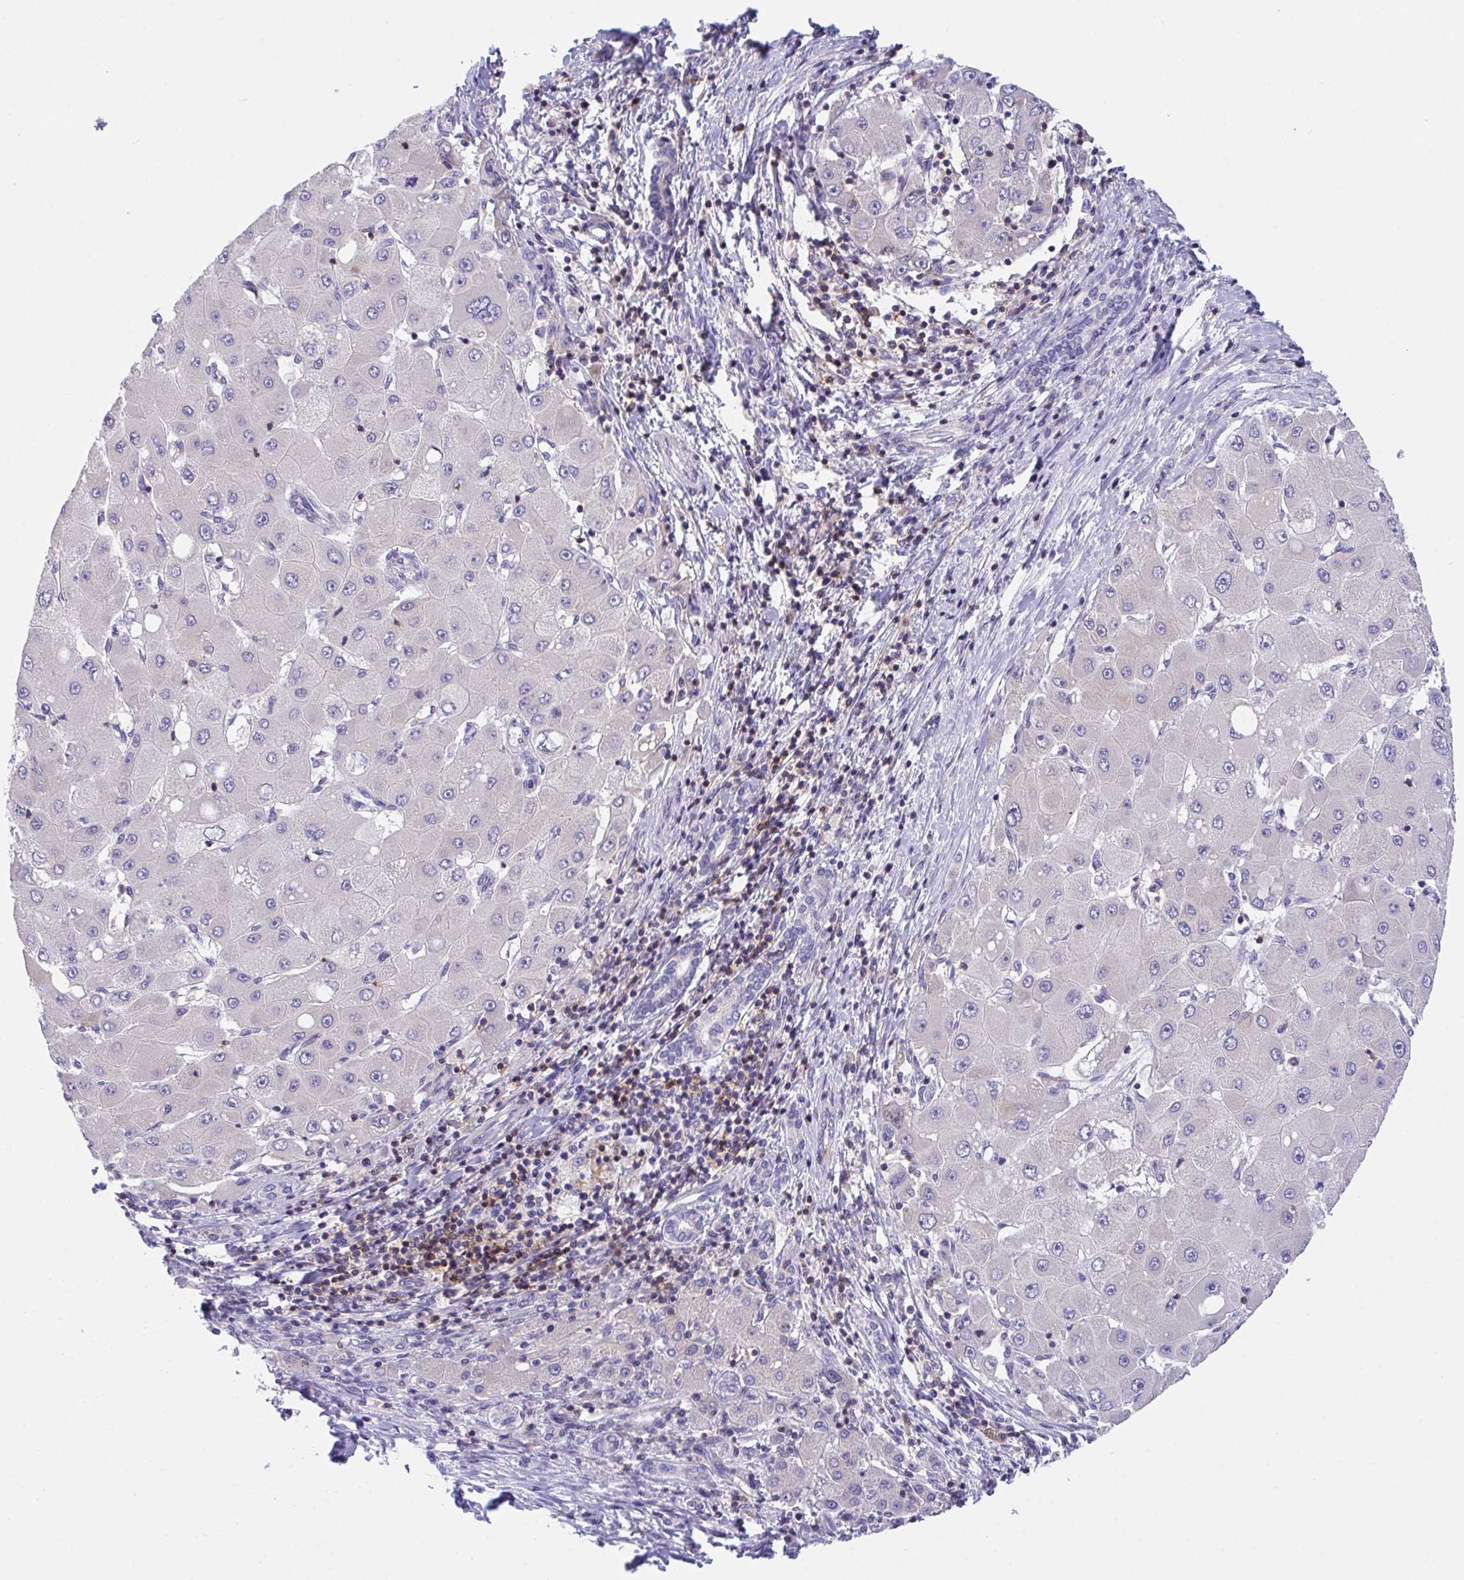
{"staining": {"intensity": "negative", "quantity": "none", "location": "none"}, "tissue": "liver cancer", "cell_type": "Tumor cells", "image_type": "cancer", "snomed": [{"axis": "morphology", "description": "Carcinoma, Hepatocellular, NOS"}, {"axis": "topography", "description": "Liver"}], "caption": "IHC of liver hepatocellular carcinoma shows no staining in tumor cells.", "gene": "MIA3", "patient": {"sex": "male", "age": 40}}